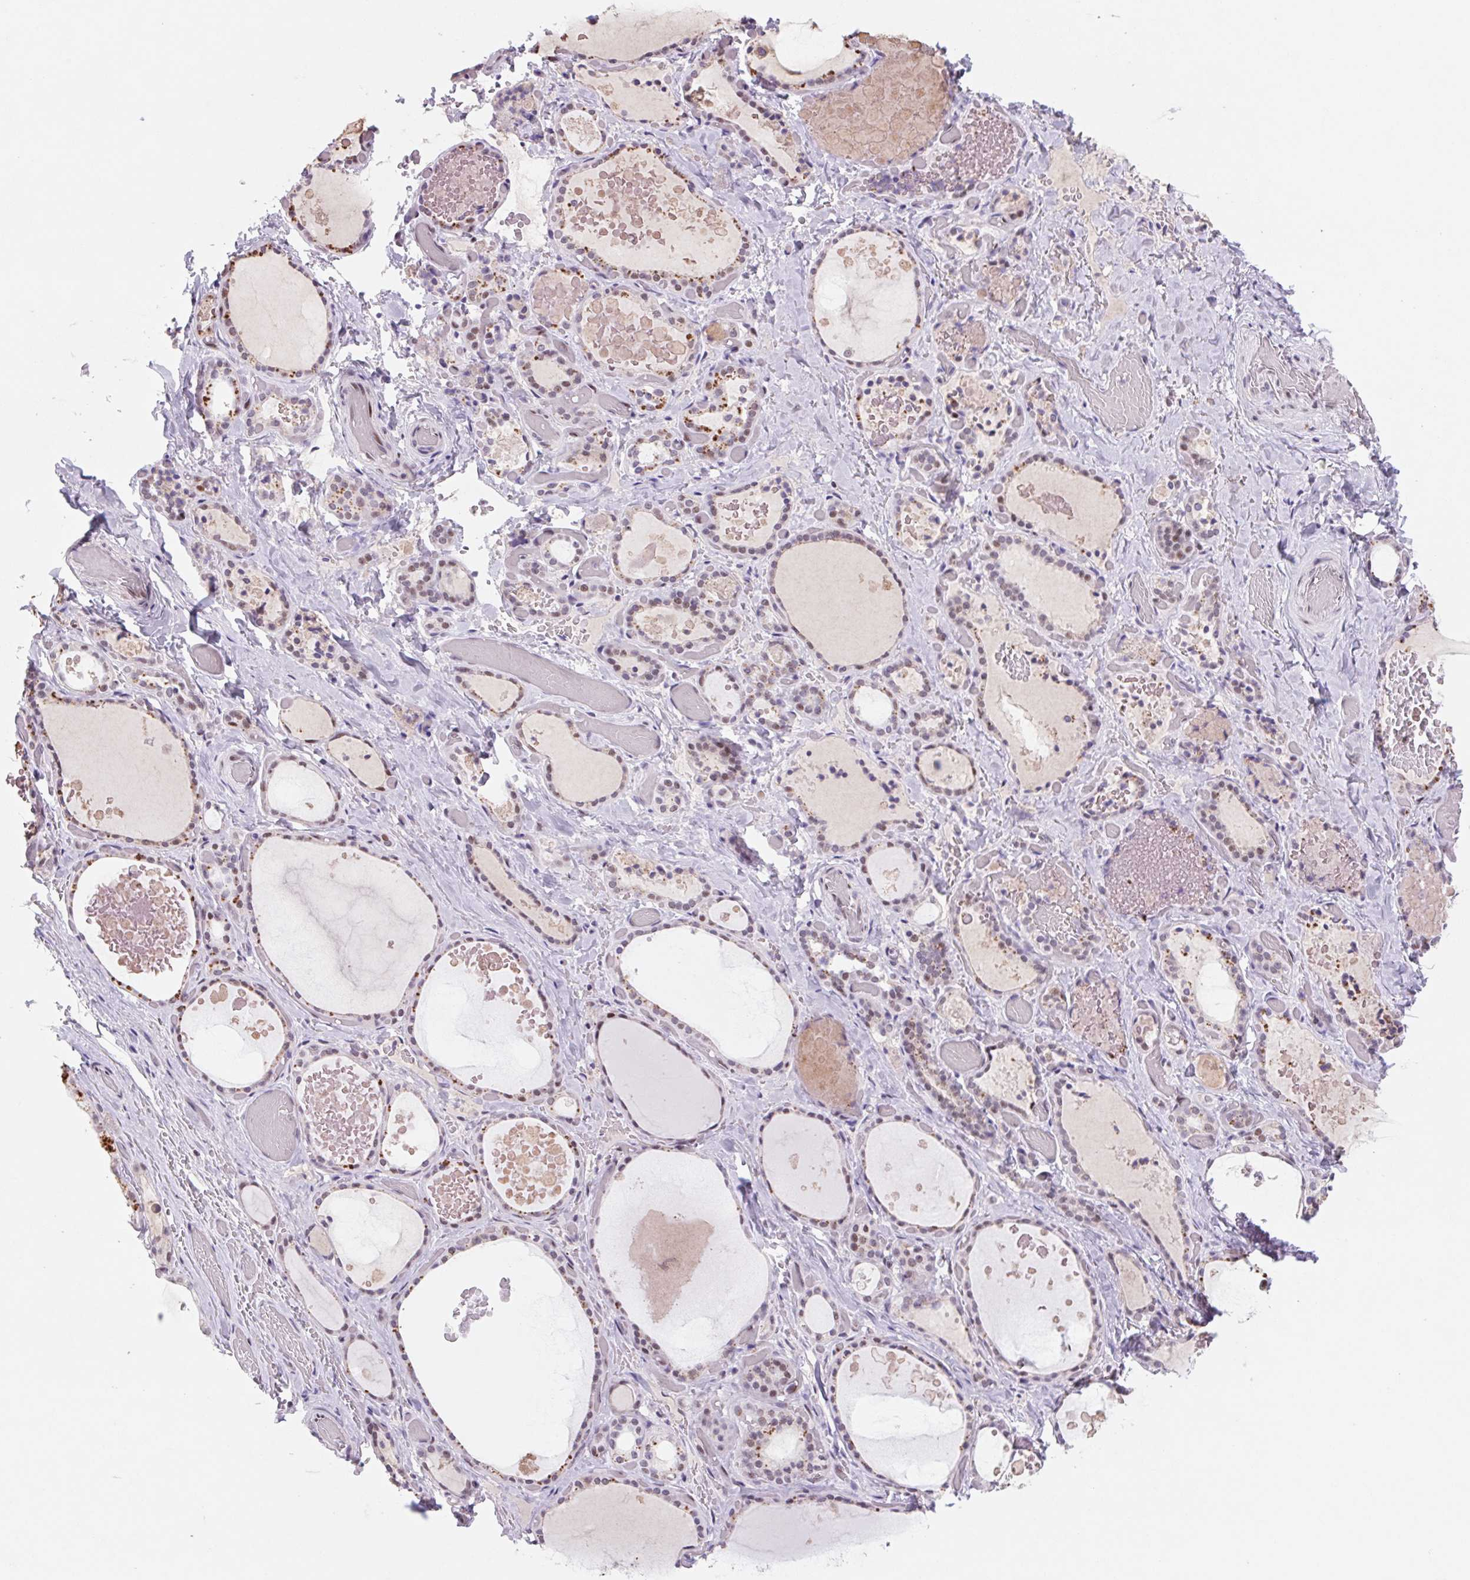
{"staining": {"intensity": "moderate", "quantity": "25%-75%", "location": "cytoplasmic/membranous,nuclear"}, "tissue": "thyroid gland", "cell_type": "Glandular cells", "image_type": "normal", "snomed": [{"axis": "morphology", "description": "Normal tissue, NOS"}, {"axis": "topography", "description": "Thyroid gland"}], "caption": "Immunohistochemical staining of benign thyroid gland reveals medium levels of moderate cytoplasmic/membranous,nuclear staining in approximately 25%-75% of glandular cells. (brown staining indicates protein expression, while blue staining denotes nuclei).", "gene": "DPPA5", "patient": {"sex": "female", "age": 56}}